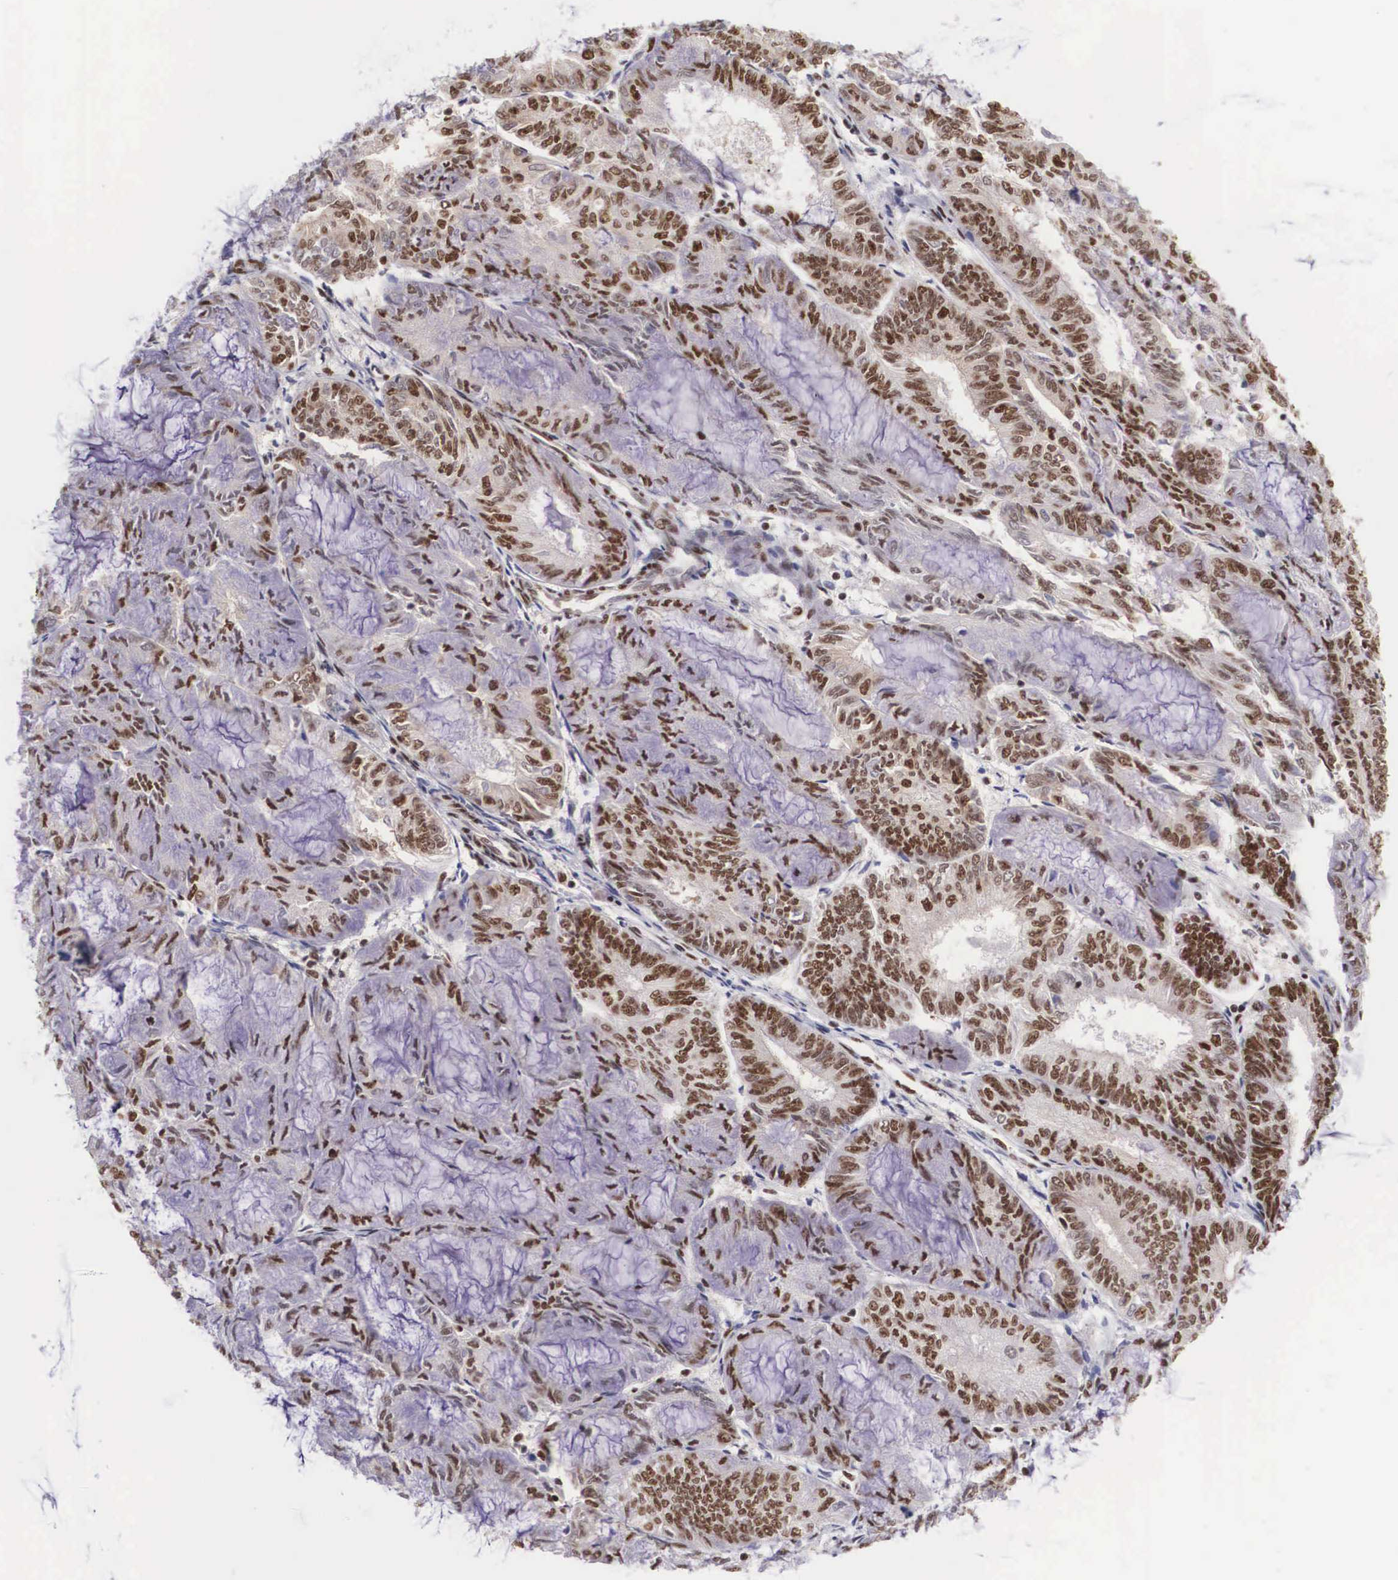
{"staining": {"intensity": "moderate", "quantity": ">75%", "location": "nuclear"}, "tissue": "endometrial cancer", "cell_type": "Tumor cells", "image_type": "cancer", "snomed": [{"axis": "morphology", "description": "Adenocarcinoma, NOS"}, {"axis": "topography", "description": "Endometrium"}], "caption": "An image of adenocarcinoma (endometrial) stained for a protein exhibits moderate nuclear brown staining in tumor cells.", "gene": "SF3A1", "patient": {"sex": "female", "age": 59}}